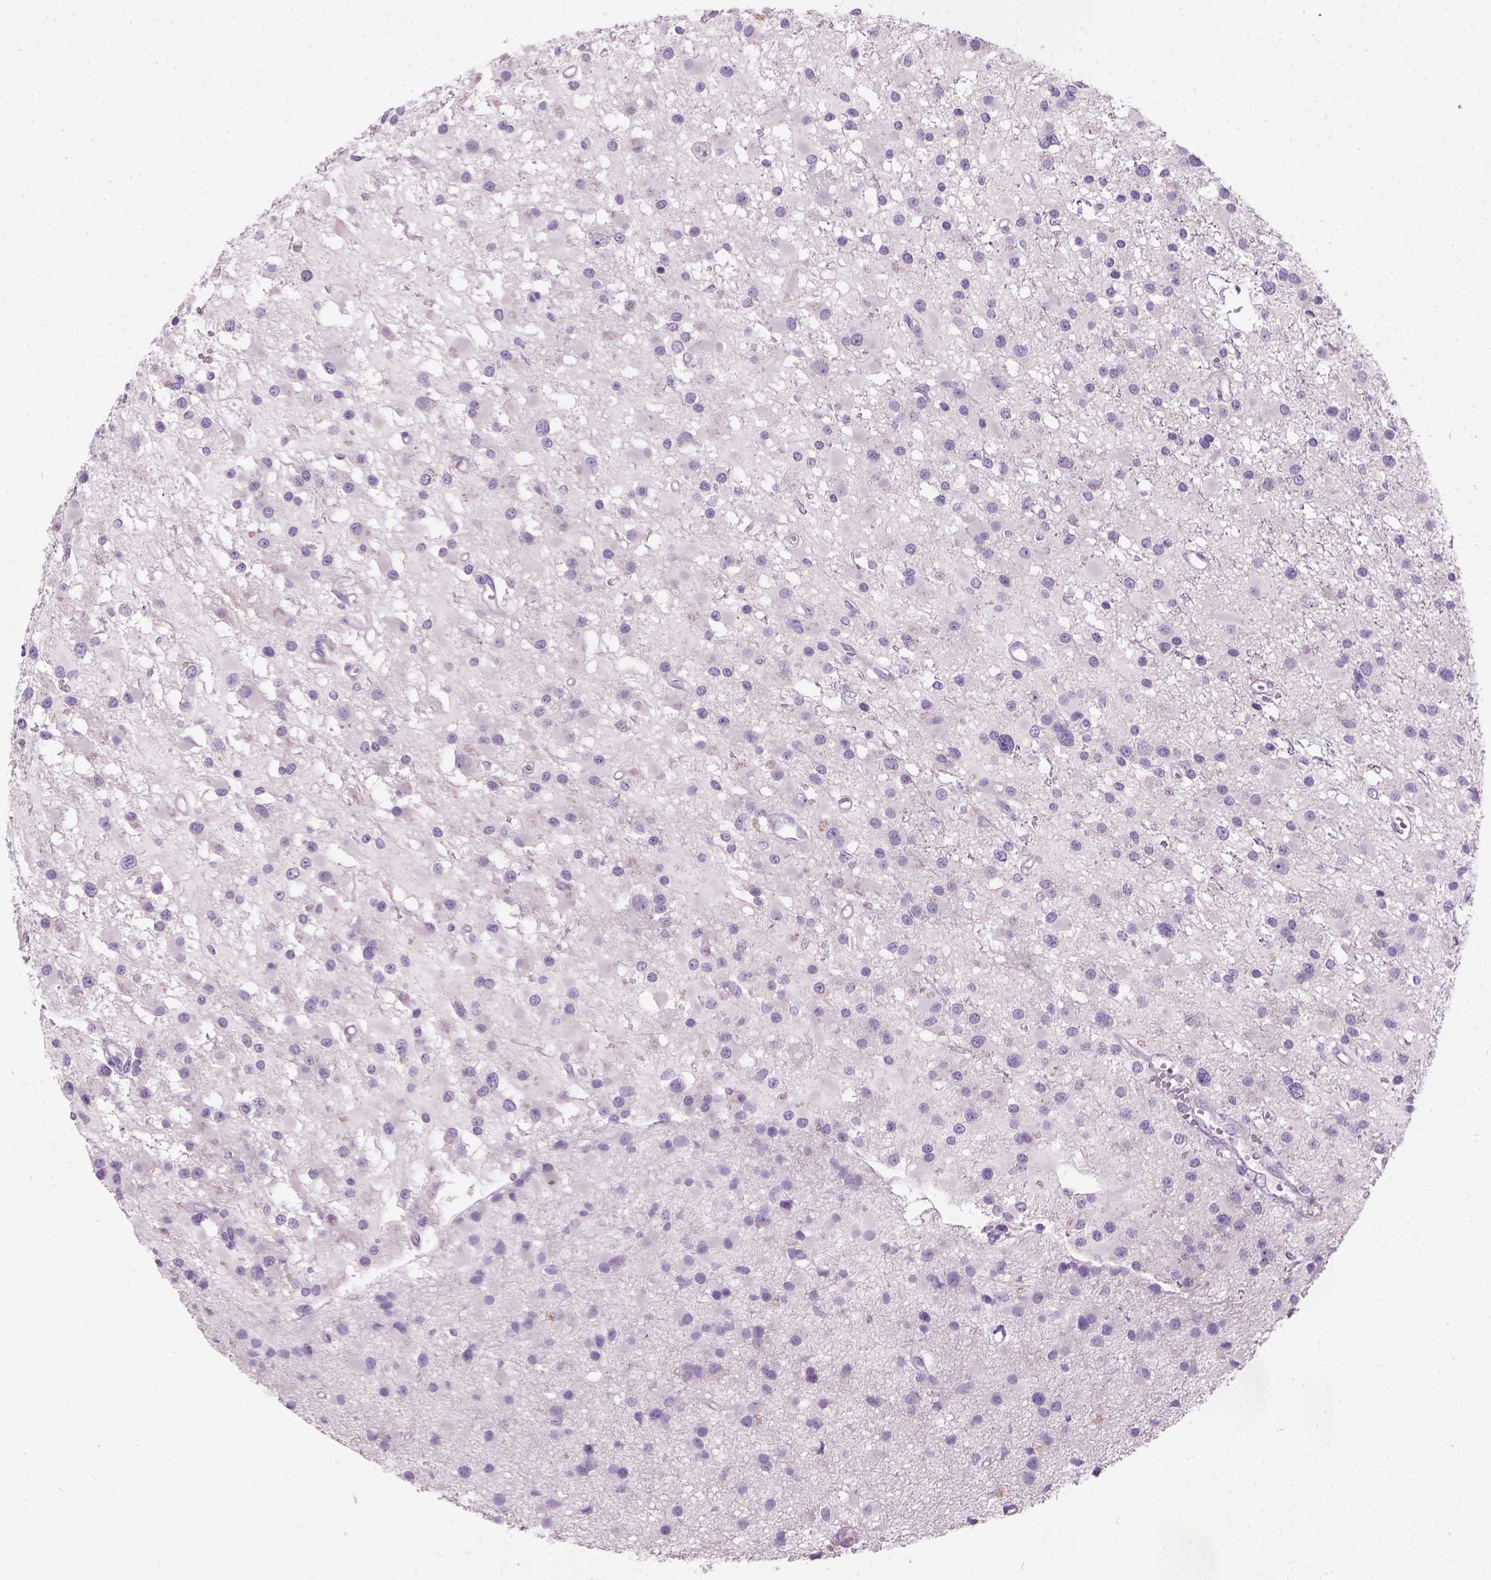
{"staining": {"intensity": "negative", "quantity": "none", "location": "none"}, "tissue": "glioma", "cell_type": "Tumor cells", "image_type": "cancer", "snomed": [{"axis": "morphology", "description": "Glioma, malignant, High grade"}, {"axis": "topography", "description": "Brain"}], "caption": "The micrograph exhibits no significant positivity in tumor cells of malignant high-grade glioma.", "gene": "TRIM72", "patient": {"sex": "male", "age": 54}}